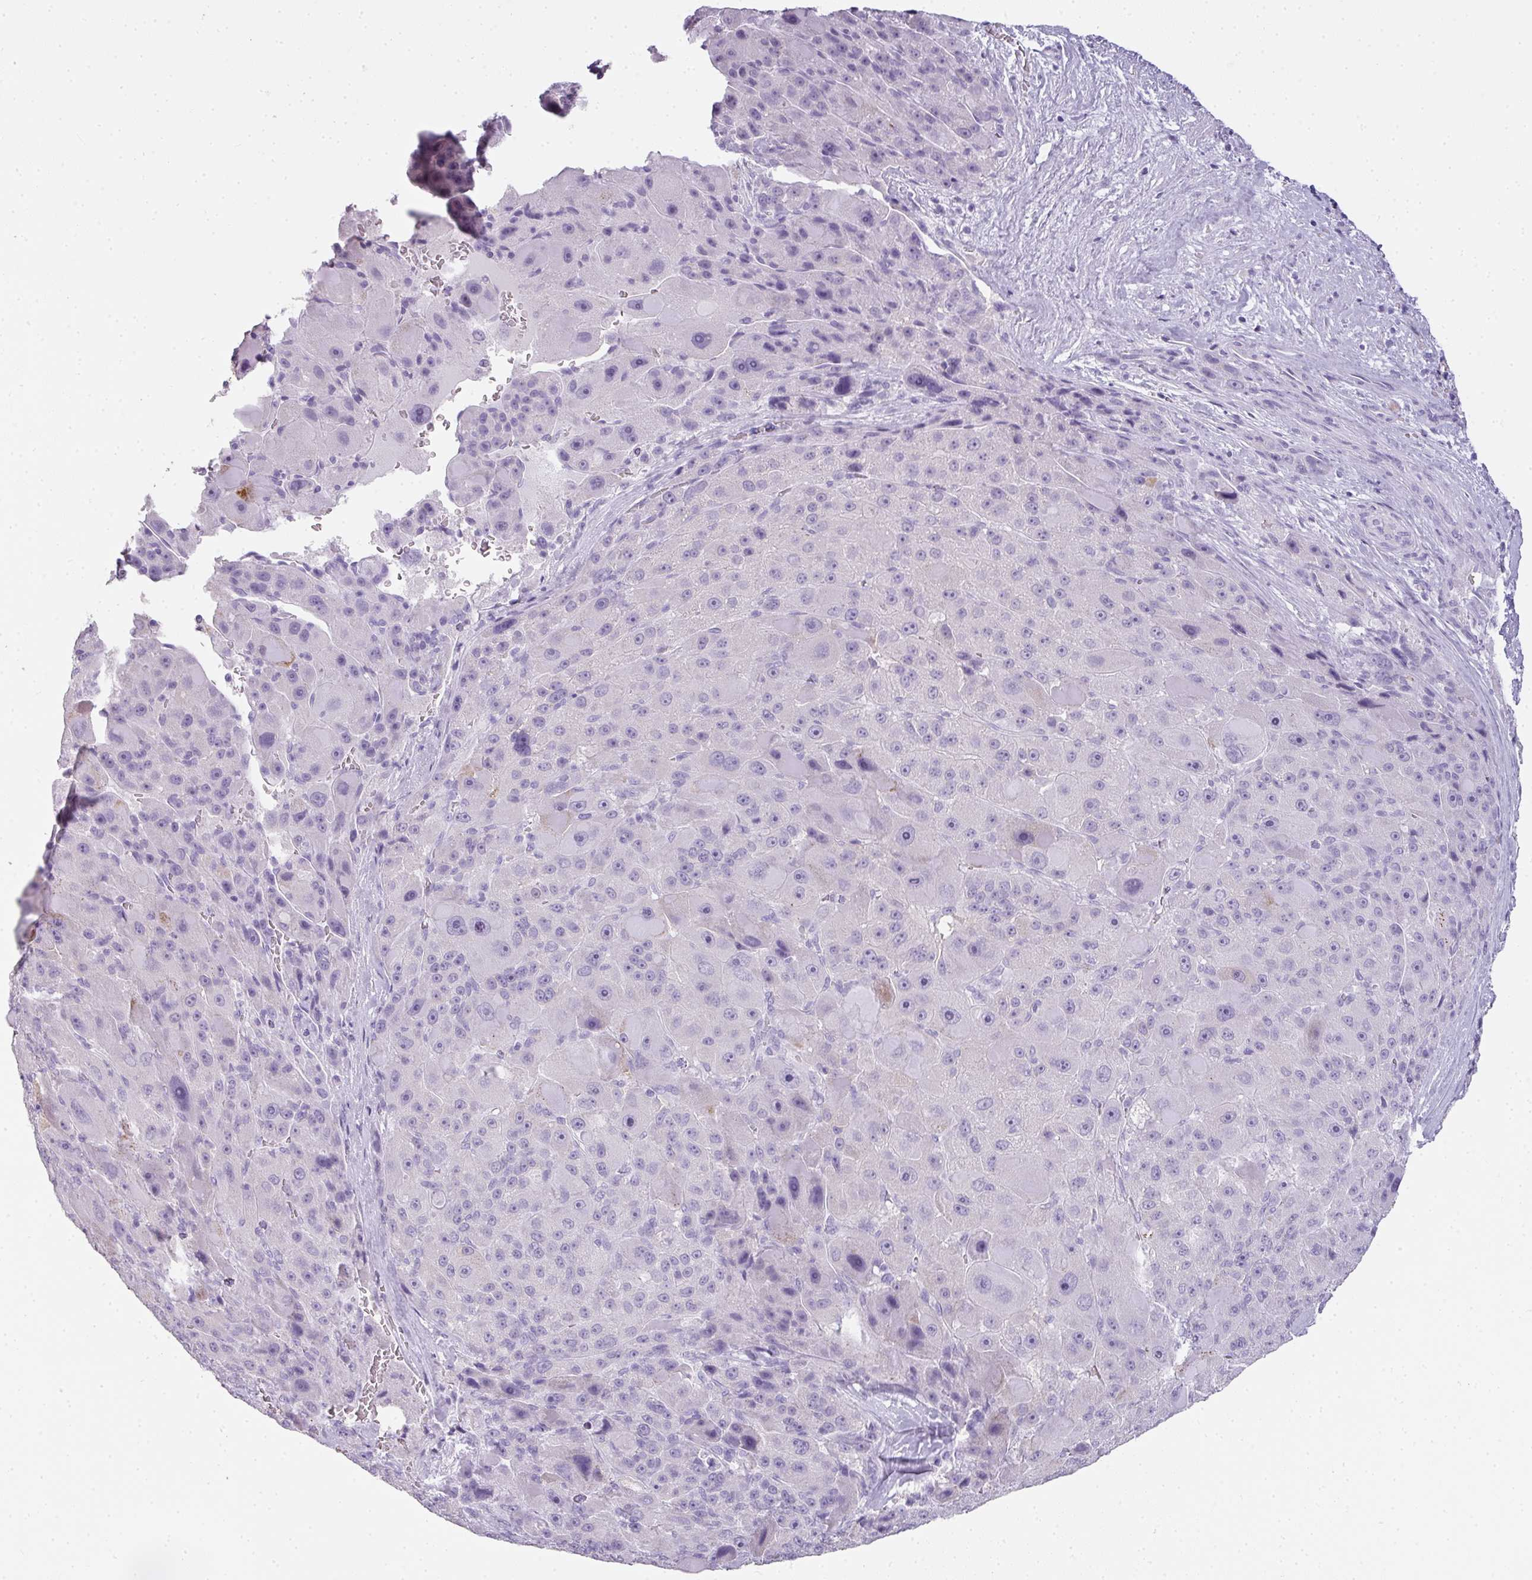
{"staining": {"intensity": "negative", "quantity": "none", "location": "none"}, "tissue": "liver cancer", "cell_type": "Tumor cells", "image_type": "cancer", "snomed": [{"axis": "morphology", "description": "Carcinoma, Hepatocellular, NOS"}, {"axis": "topography", "description": "Liver"}], "caption": "A photomicrograph of liver cancer (hepatocellular carcinoma) stained for a protein exhibits no brown staining in tumor cells.", "gene": "RBMY1F", "patient": {"sex": "male", "age": 76}}